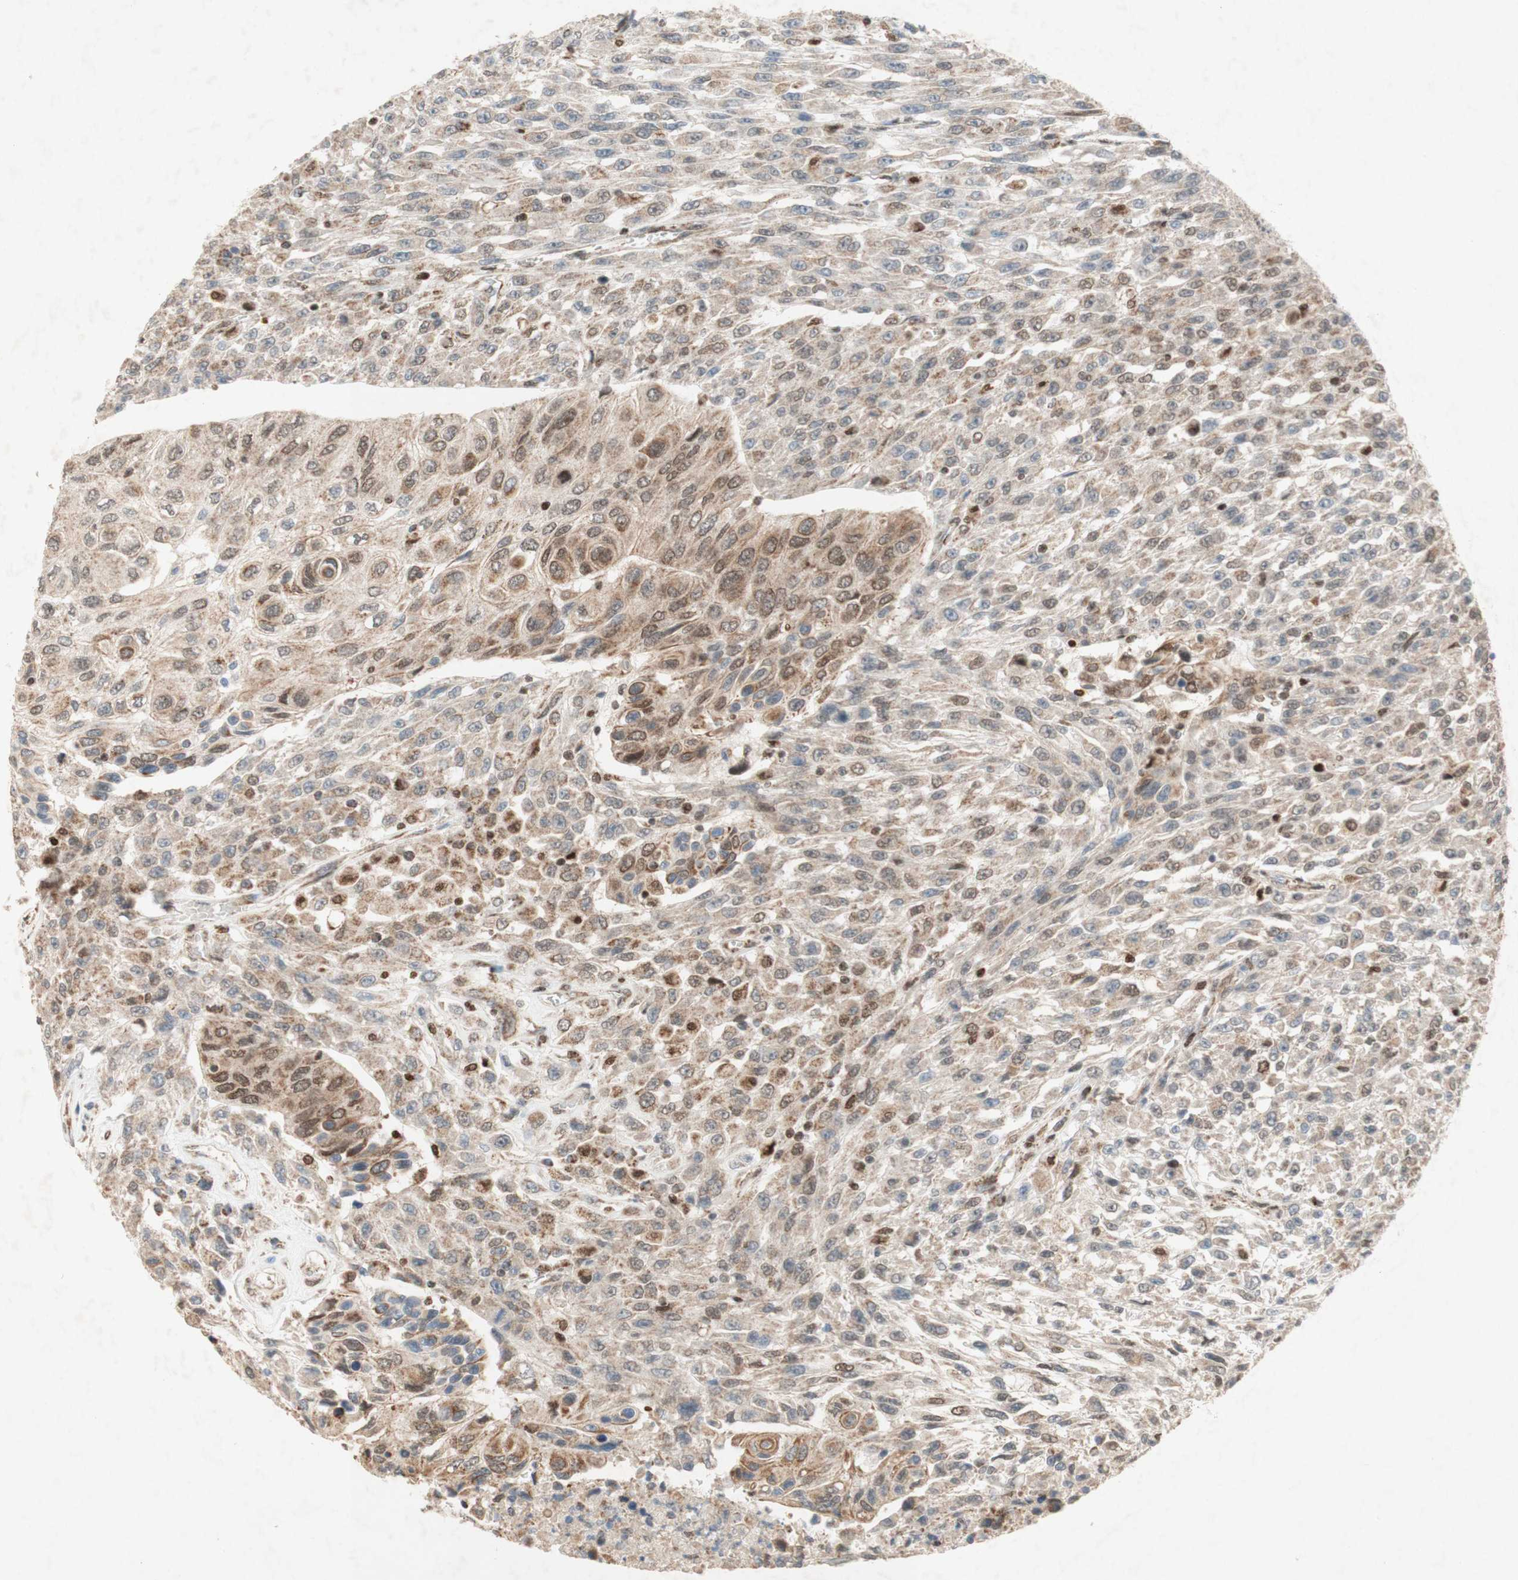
{"staining": {"intensity": "moderate", "quantity": "25%-75%", "location": "cytoplasmic/membranous,nuclear"}, "tissue": "urothelial cancer", "cell_type": "Tumor cells", "image_type": "cancer", "snomed": [{"axis": "morphology", "description": "Urothelial carcinoma, High grade"}, {"axis": "topography", "description": "Urinary bladder"}], "caption": "Moderate cytoplasmic/membranous and nuclear expression is identified in approximately 25%-75% of tumor cells in urothelial carcinoma (high-grade). Using DAB (3,3'-diaminobenzidine) (brown) and hematoxylin (blue) stains, captured at high magnification using brightfield microscopy.", "gene": "DNMT3A", "patient": {"sex": "male", "age": 66}}